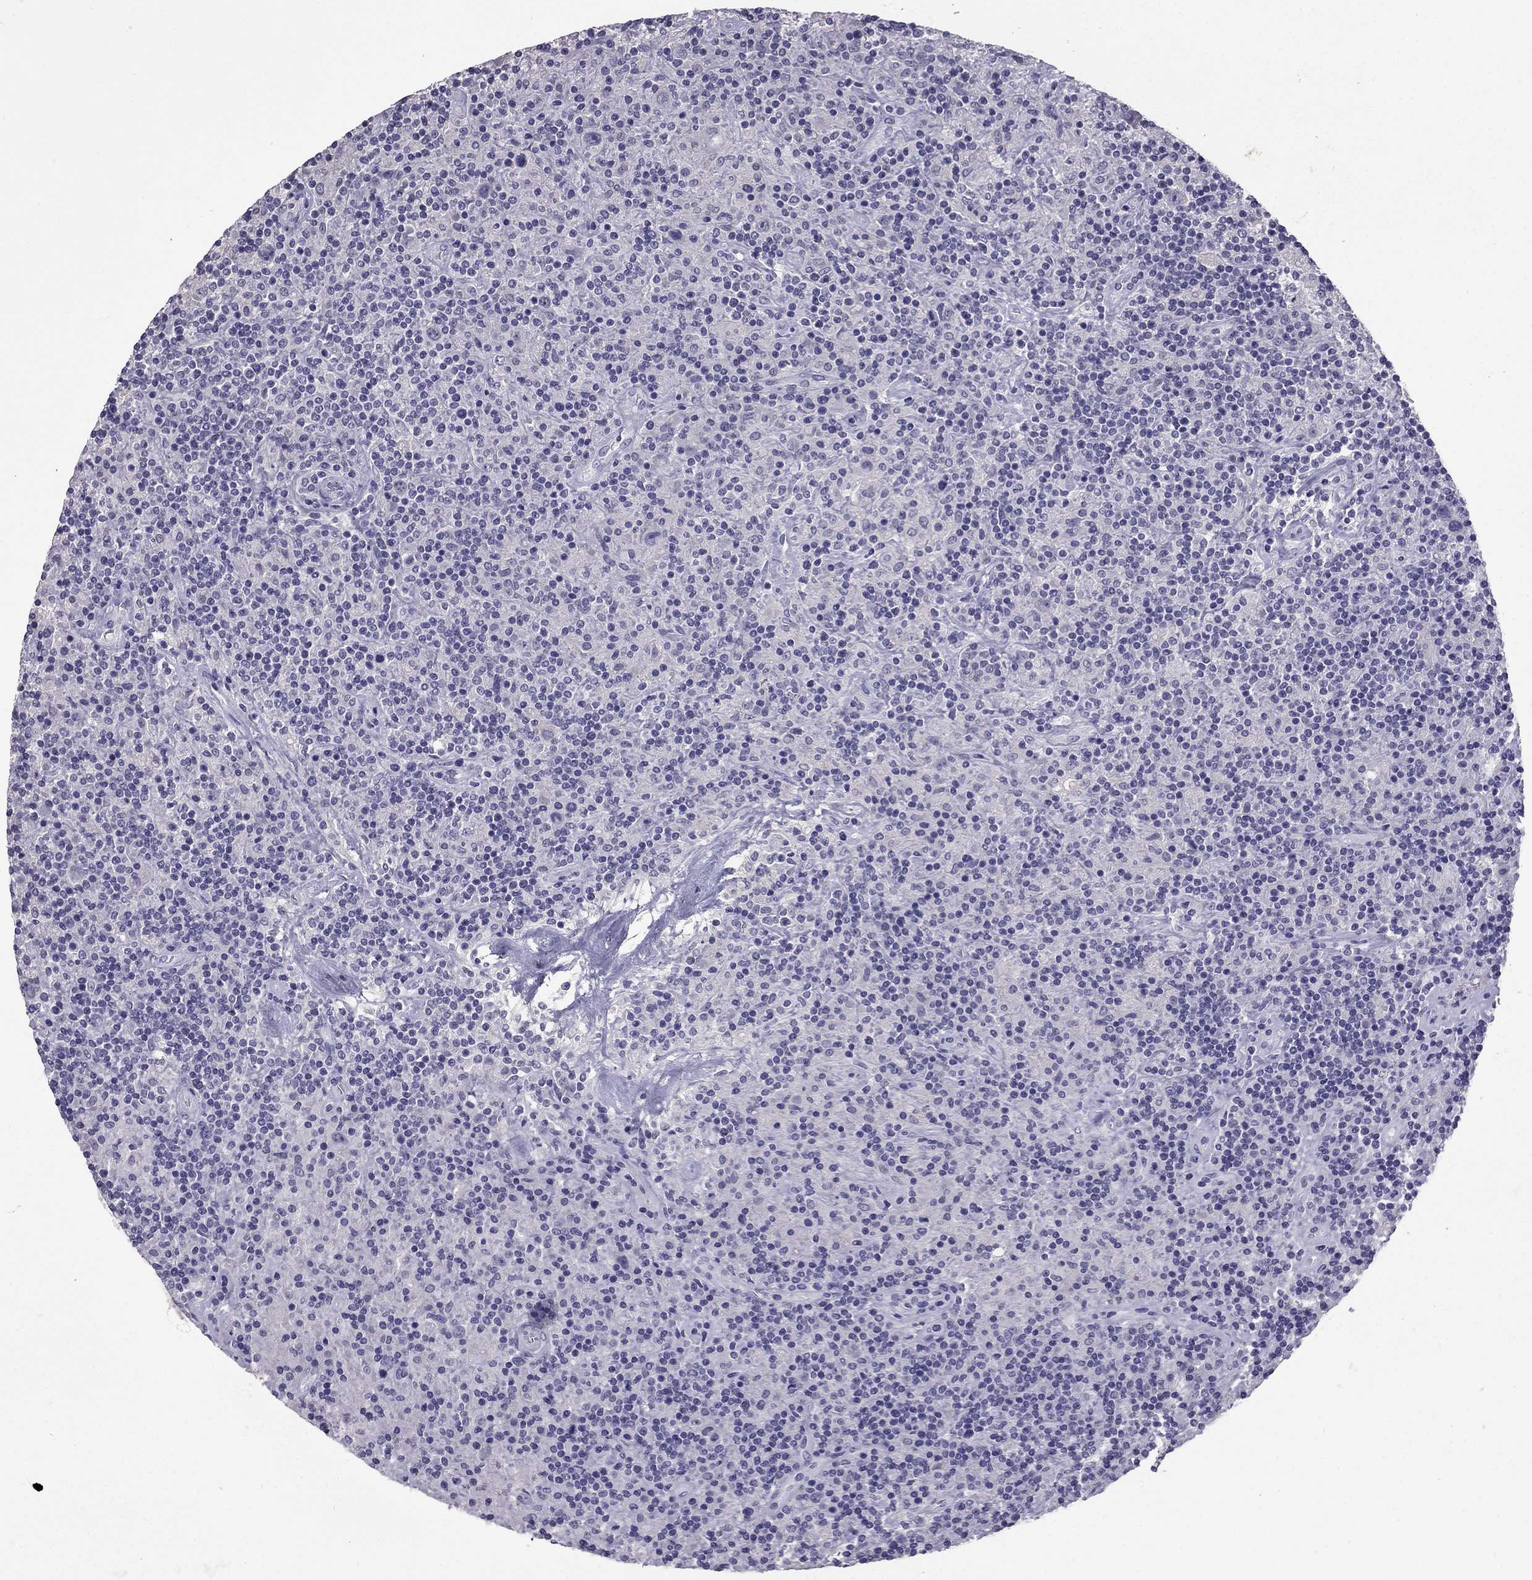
{"staining": {"intensity": "negative", "quantity": "none", "location": "none"}, "tissue": "lymphoma", "cell_type": "Tumor cells", "image_type": "cancer", "snomed": [{"axis": "morphology", "description": "Hodgkin's disease, NOS"}, {"axis": "topography", "description": "Lymph node"}], "caption": "The micrograph shows no staining of tumor cells in lymphoma.", "gene": "SCG5", "patient": {"sex": "male", "age": 70}}